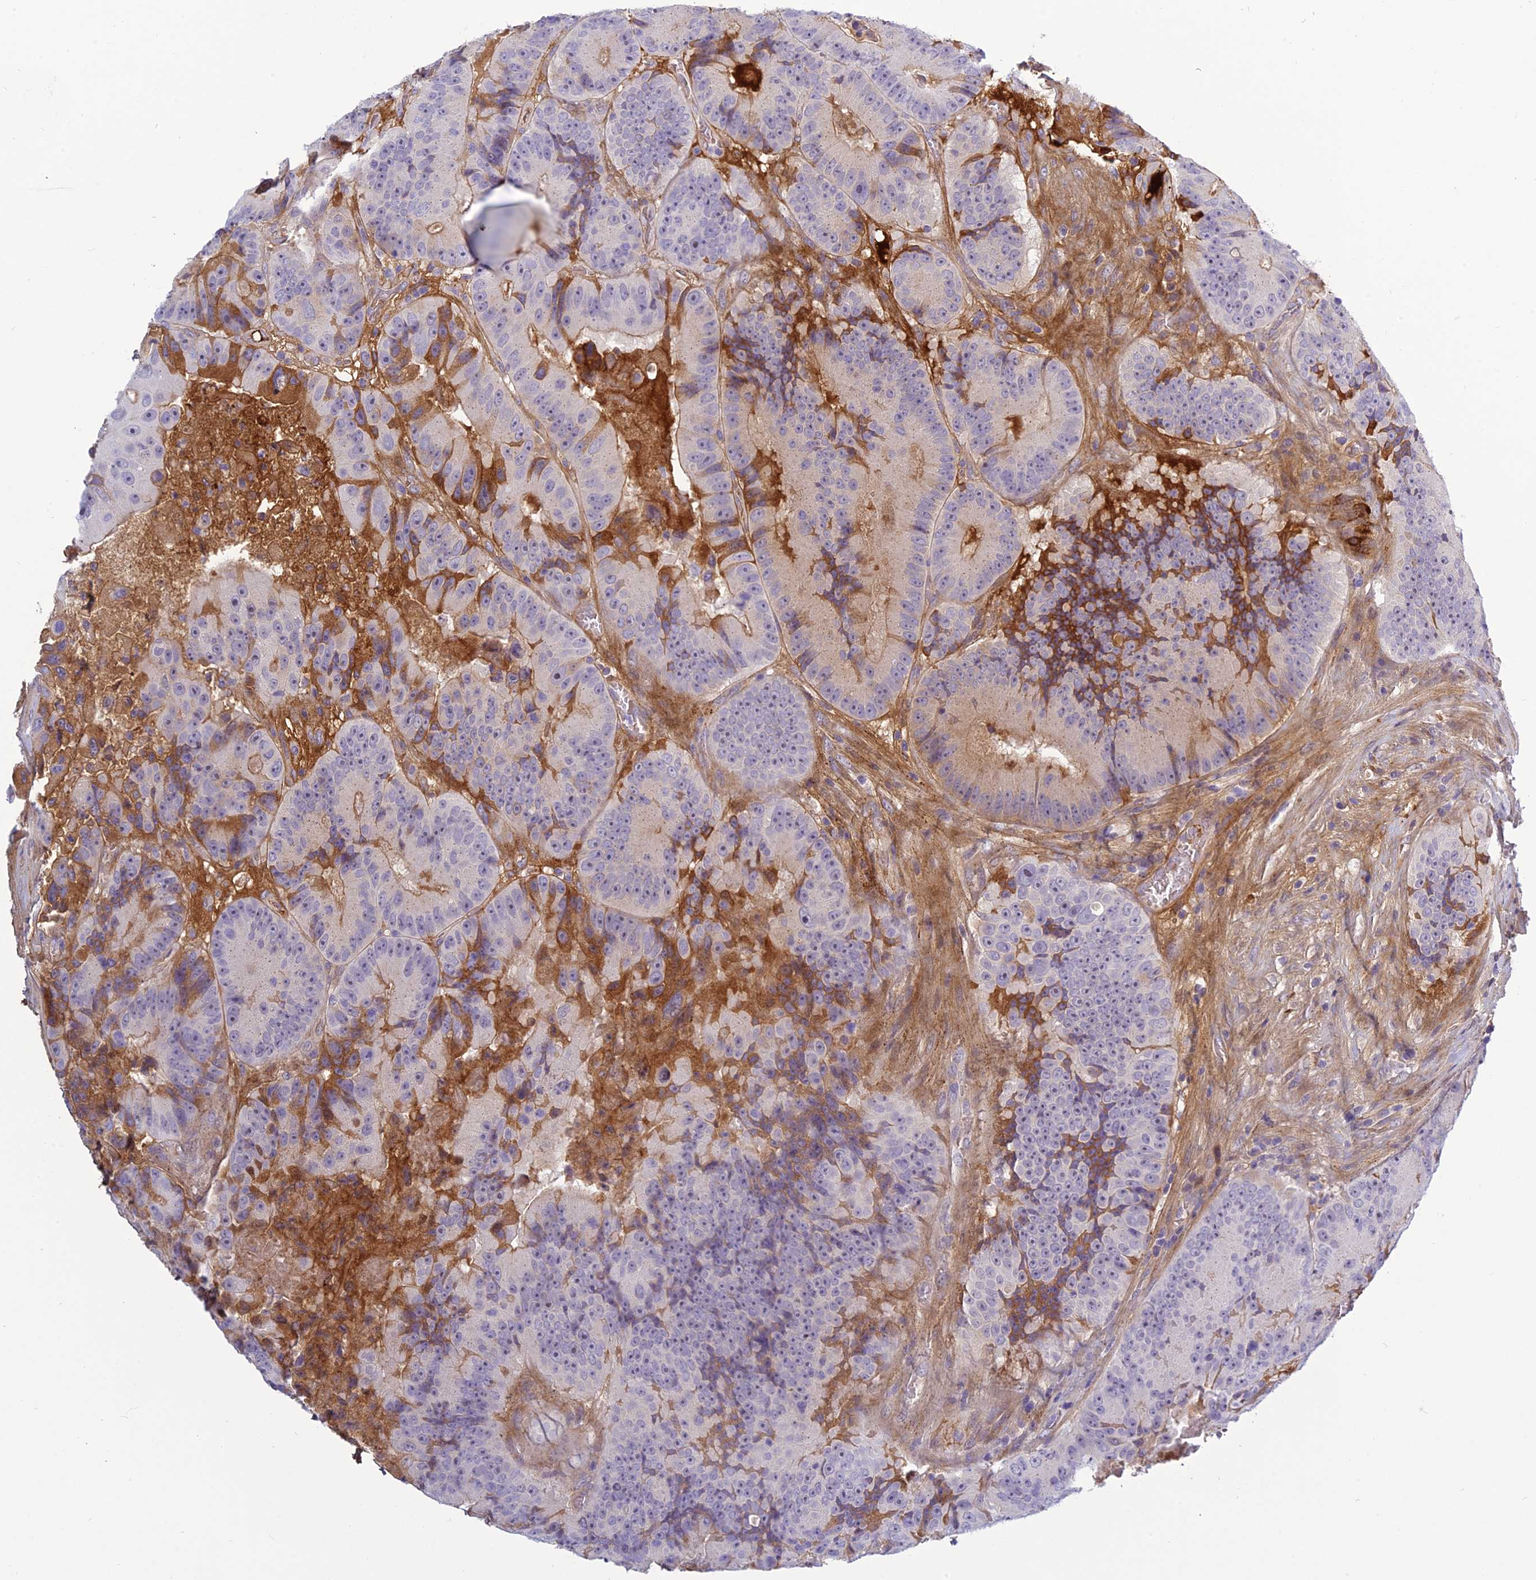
{"staining": {"intensity": "moderate", "quantity": "<25%", "location": "cytoplasmic/membranous"}, "tissue": "colorectal cancer", "cell_type": "Tumor cells", "image_type": "cancer", "snomed": [{"axis": "morphology", "description": "Adenocarcinoma, NOS"}, {"axis": "topography", "description": "Colon"}], "caption": "A micrograph showing moderate cytoplasmic/membranous staining in approximately <25% of tumor cells in colorectal adenocarcinoma, as visualized by brown immunohistochemical staining.", "gene": "CLEC11A", "patient": {"sex": "female", "age": 86}}